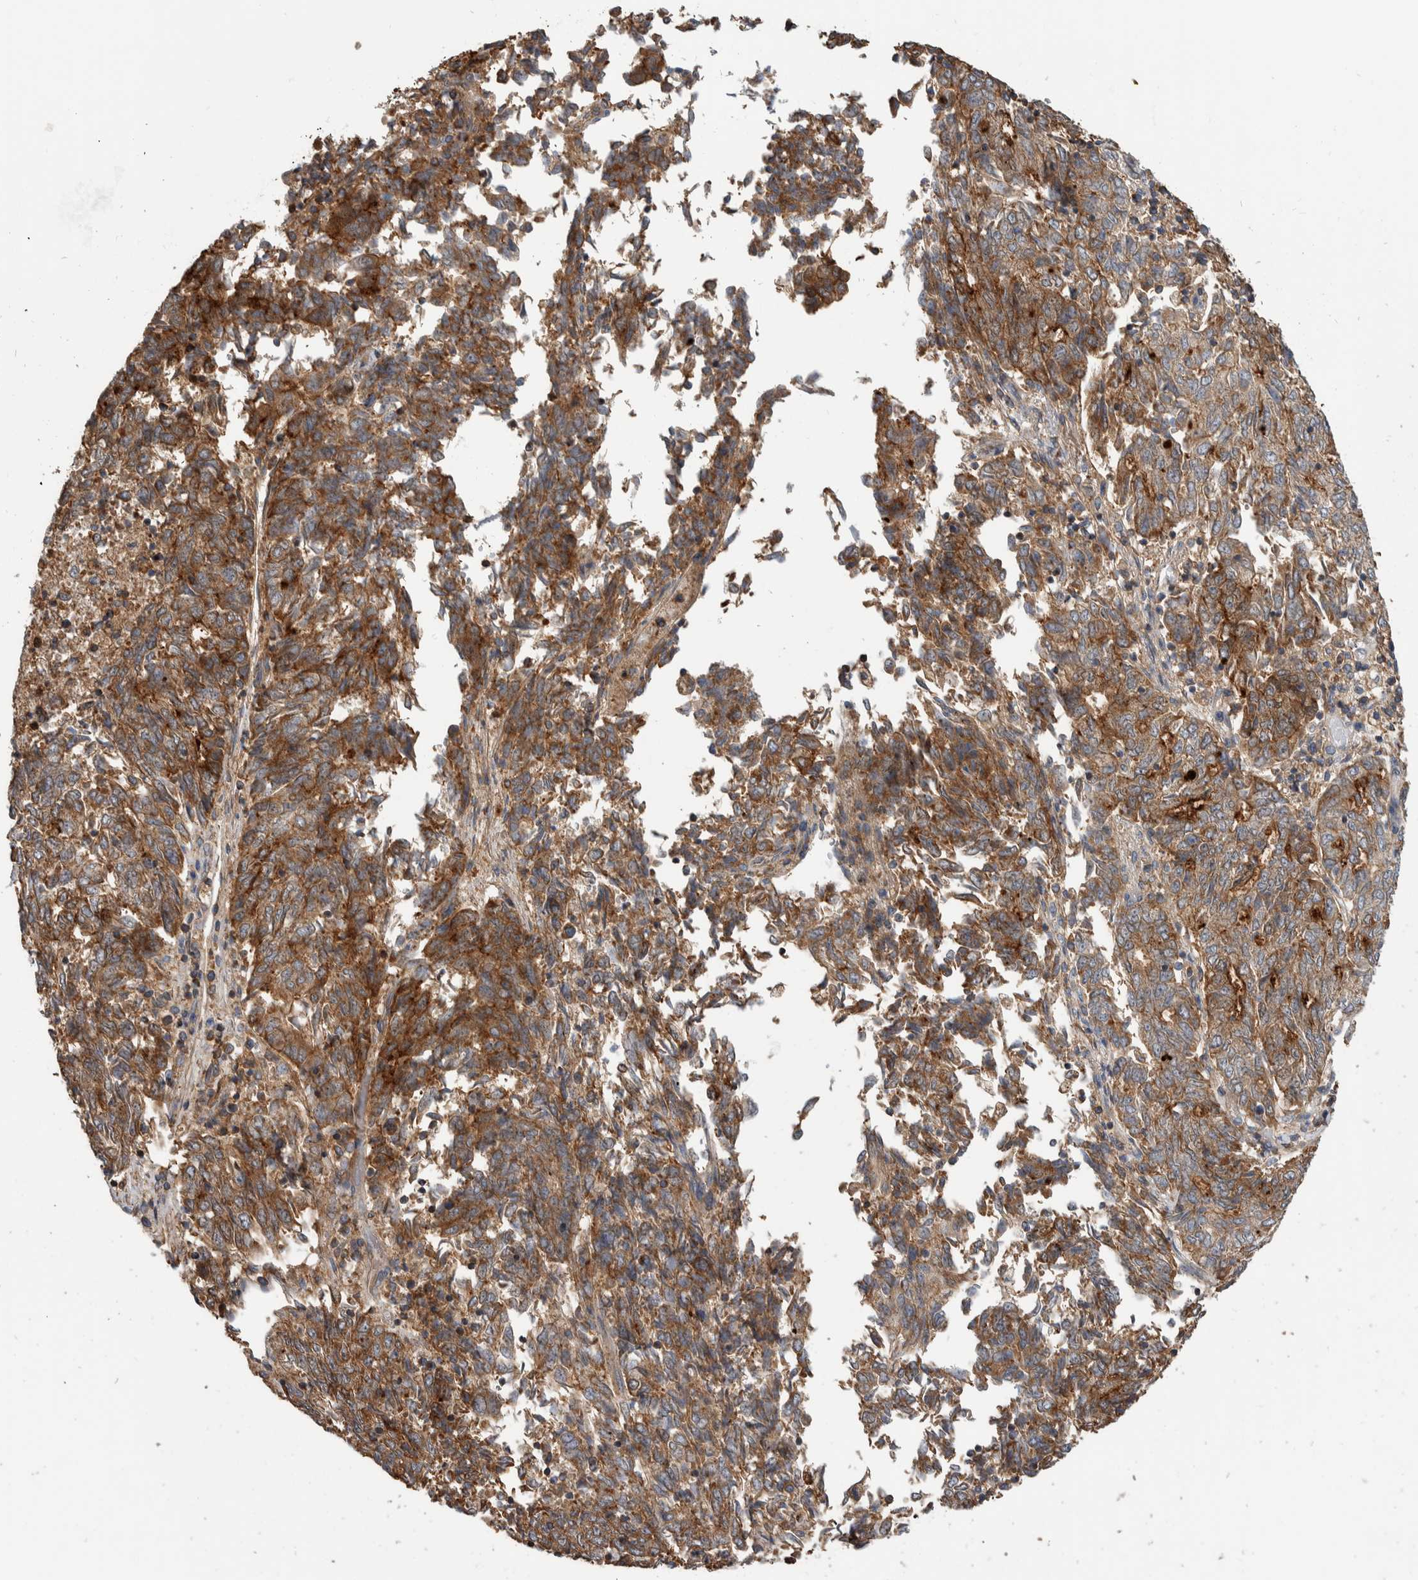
{"staining": {"intensity": "weak", "quantity": ">75%", "location": "cytoplasmic/membranous"}, "tissue": "endometrial cancer", "cell_type": "Tumor cells", "image_type": "cancer", "snomed": [{"axis": "morphology", "description": "Adenocarcinoma, NOS"}, {"axis": "topography", "description": "Endometrium"}], "caption": "Human endometrial cancer (adenocarcinoma) stained with a brown dye shows weak cytoplasmic/membranous positive positivity in about >75% of tumor cells.", "gene": "SDCBP", "patient": {"sex": "female", "age": 80}}